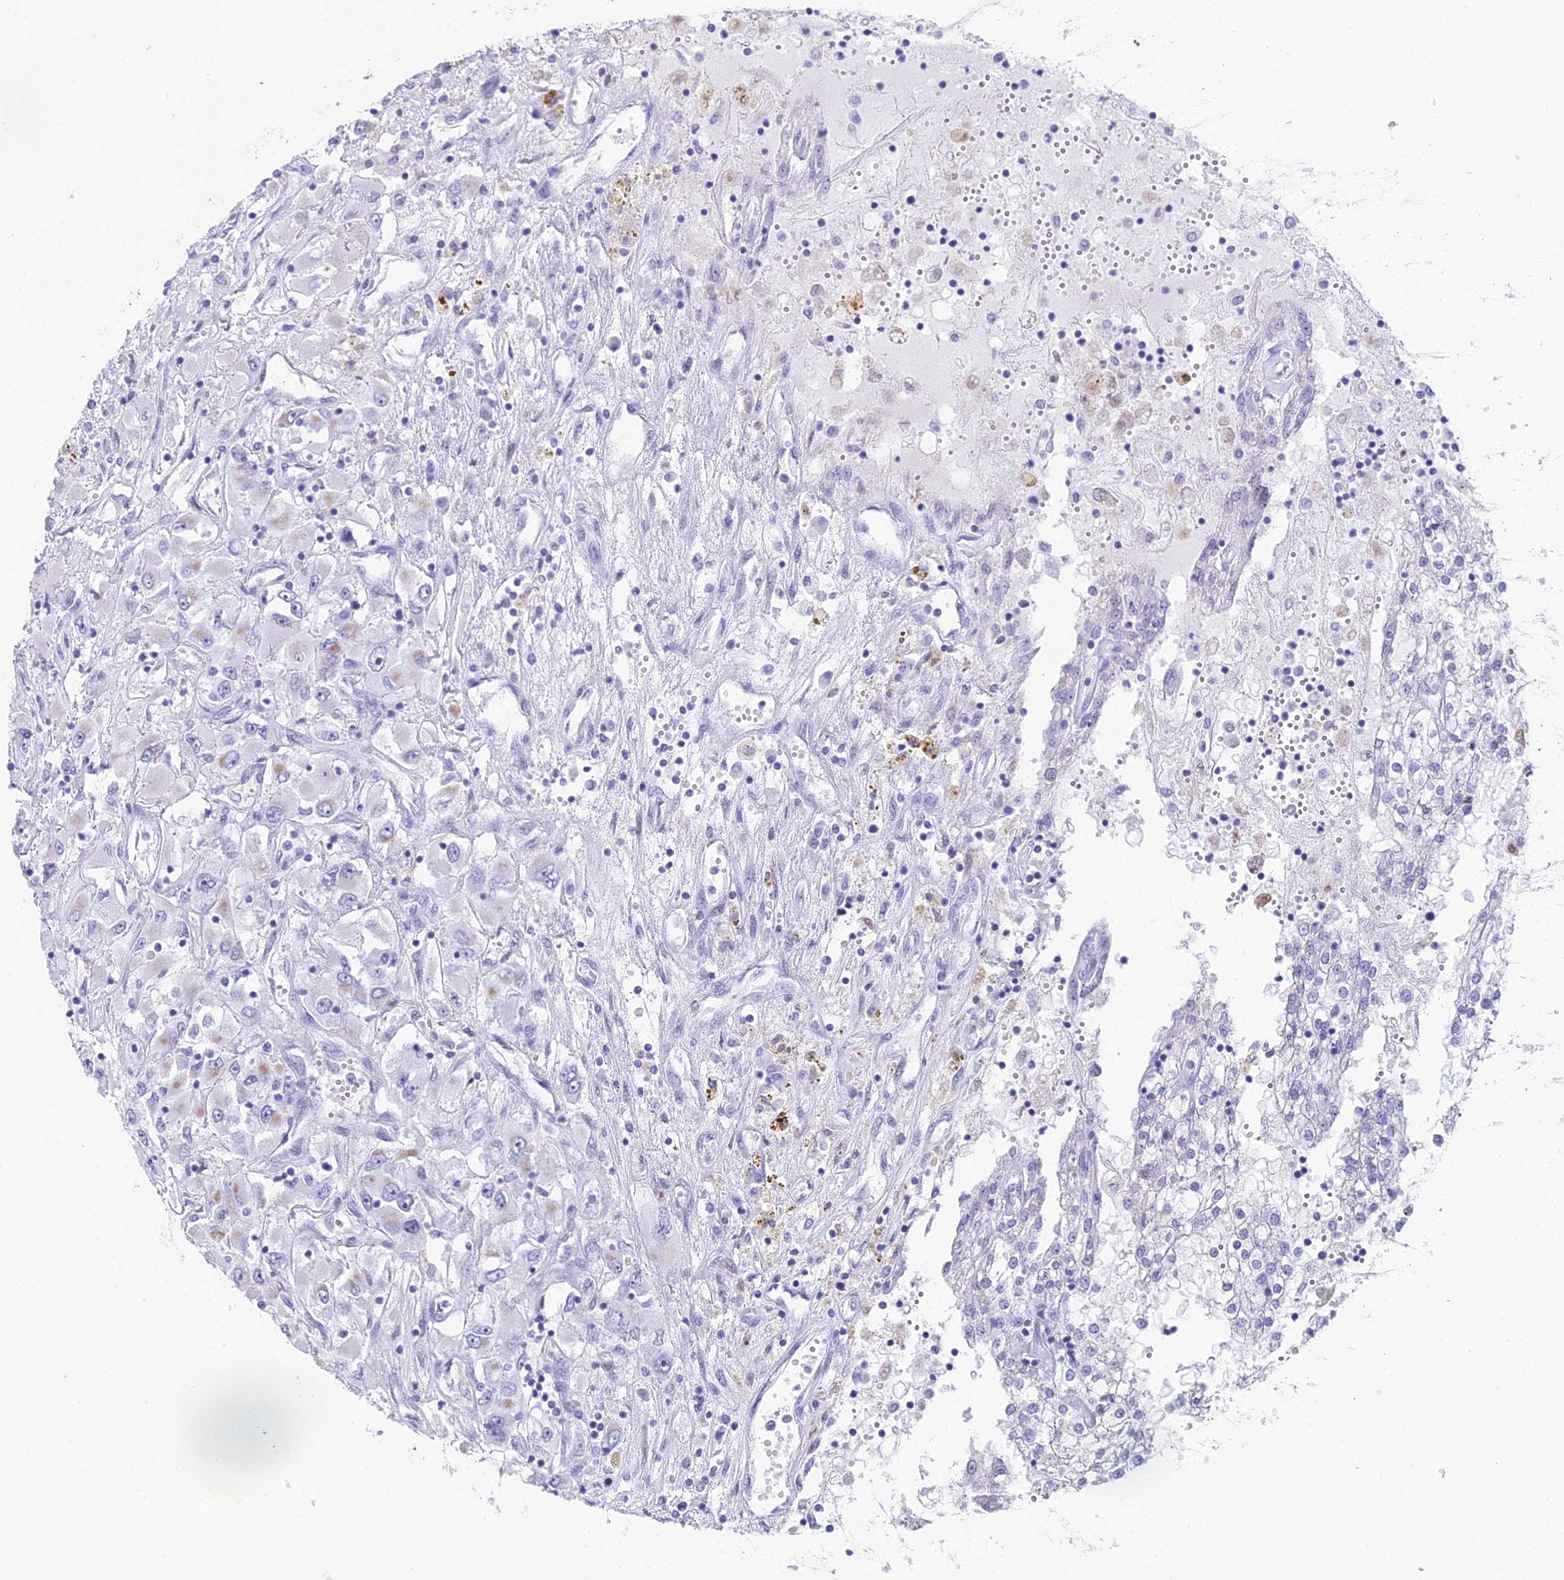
{"staining": {"intensity": "weak", "quantity": "<25%", "location": "cytoplasmic/membranous"}, "tissue": "renal cancer", "cell_type": "Tumor cells", "image_type": "cancer", "snomed": [{"axis": "morphology", "description": "Adenocarcinoma, NOS"}, {"axis": "topography", "description": "Kidney"}], "caption": "Tumor cells are negative for brown protein staining in adenocarcinoma (renal).", "gene": "CC2D2A", "patient": {"sex": "female", "age": 52}}